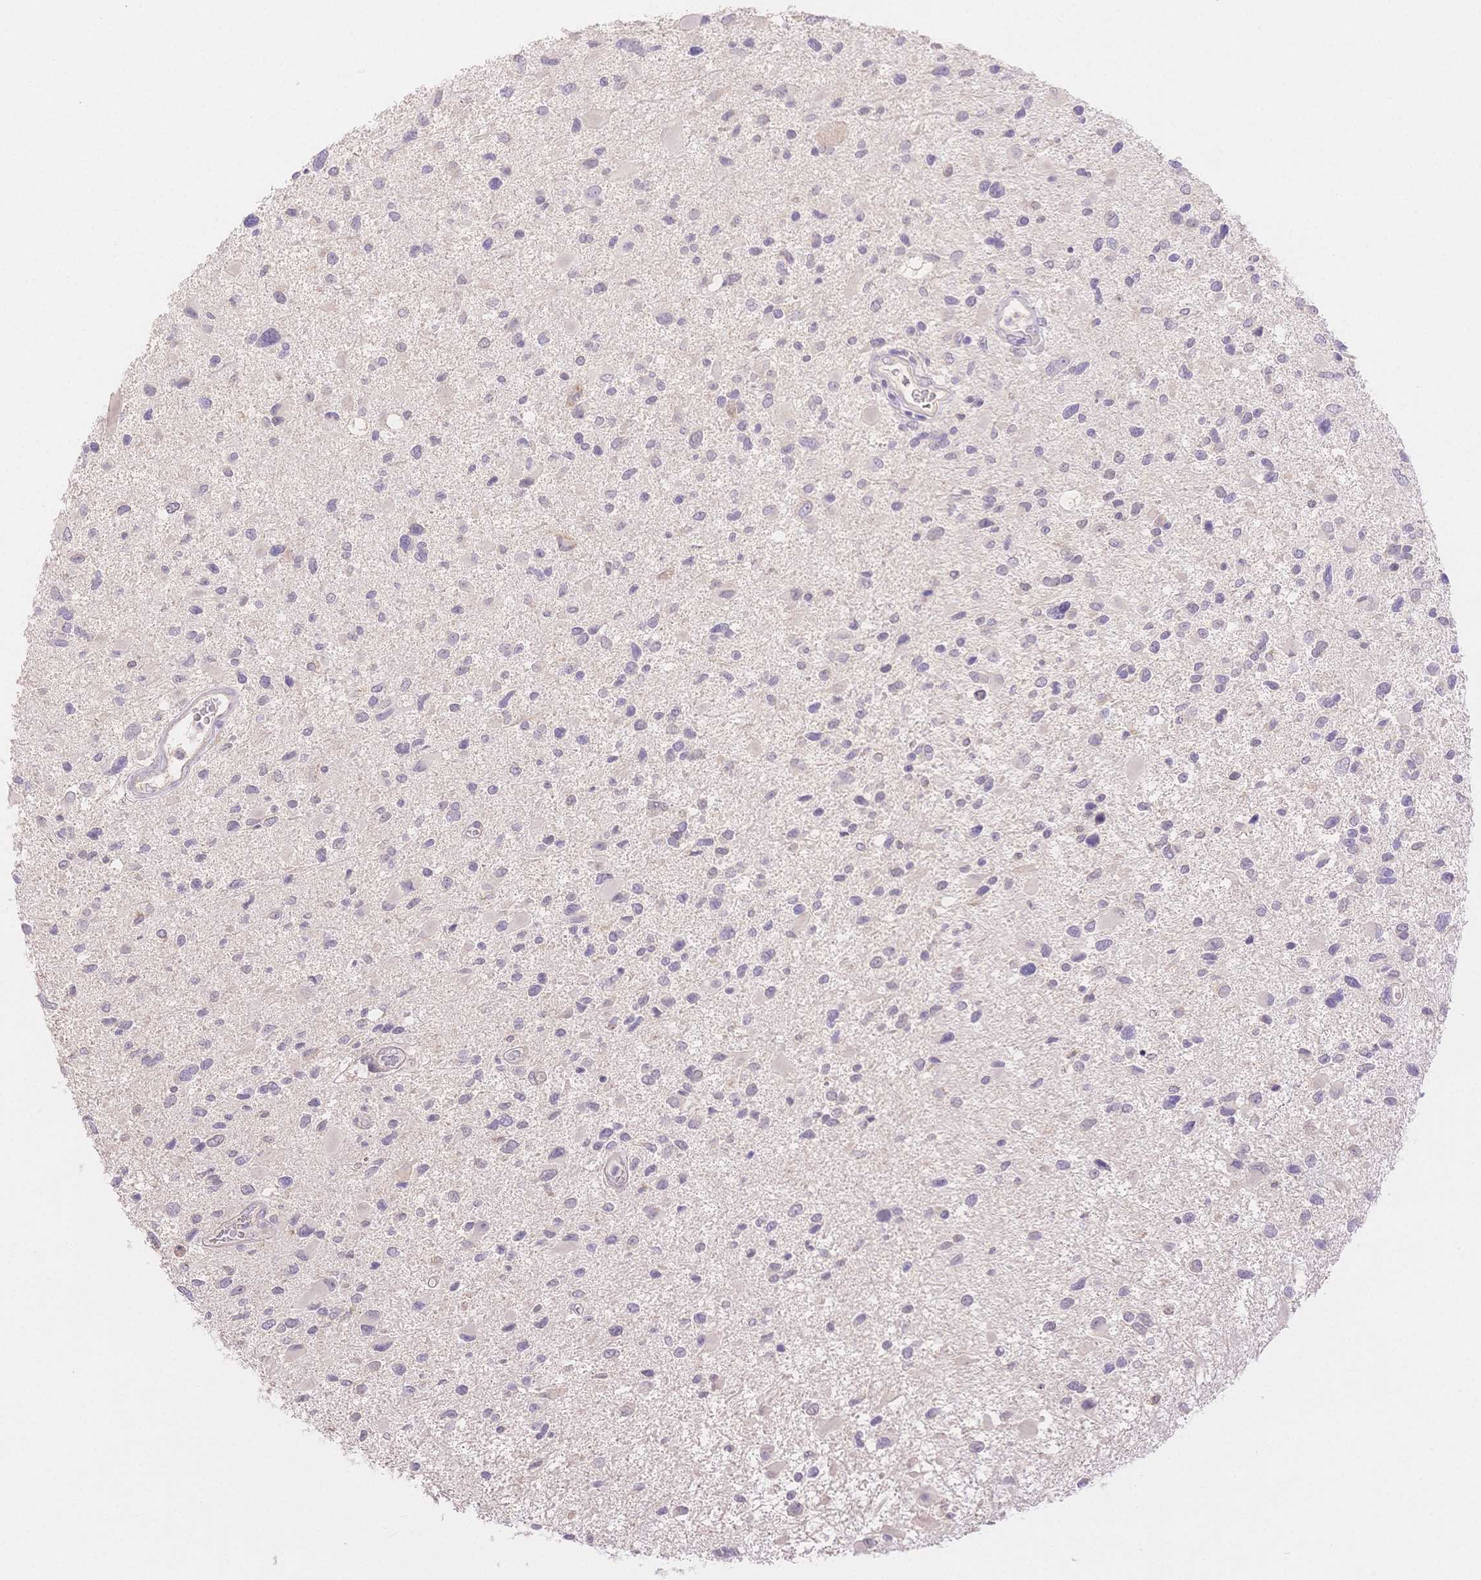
{"staining": {"intensity": "negative", "quantity": "none", "location": "none"}, "tissue": "glioma", "cell_type": "Tumor cells", "image_type": "cancer", "snomed": [{"axis": "morphology", "description": "Glioma, malignant, Low grade"}, {"axis": "topography", "description": "Brain"}], "caption": "IHC photomicrograph of glioma stained for a protein (brown), which reveals no staining in tumor cells.", "gene": "WDR54", "patient": {"sex": "female", "age": 32}}